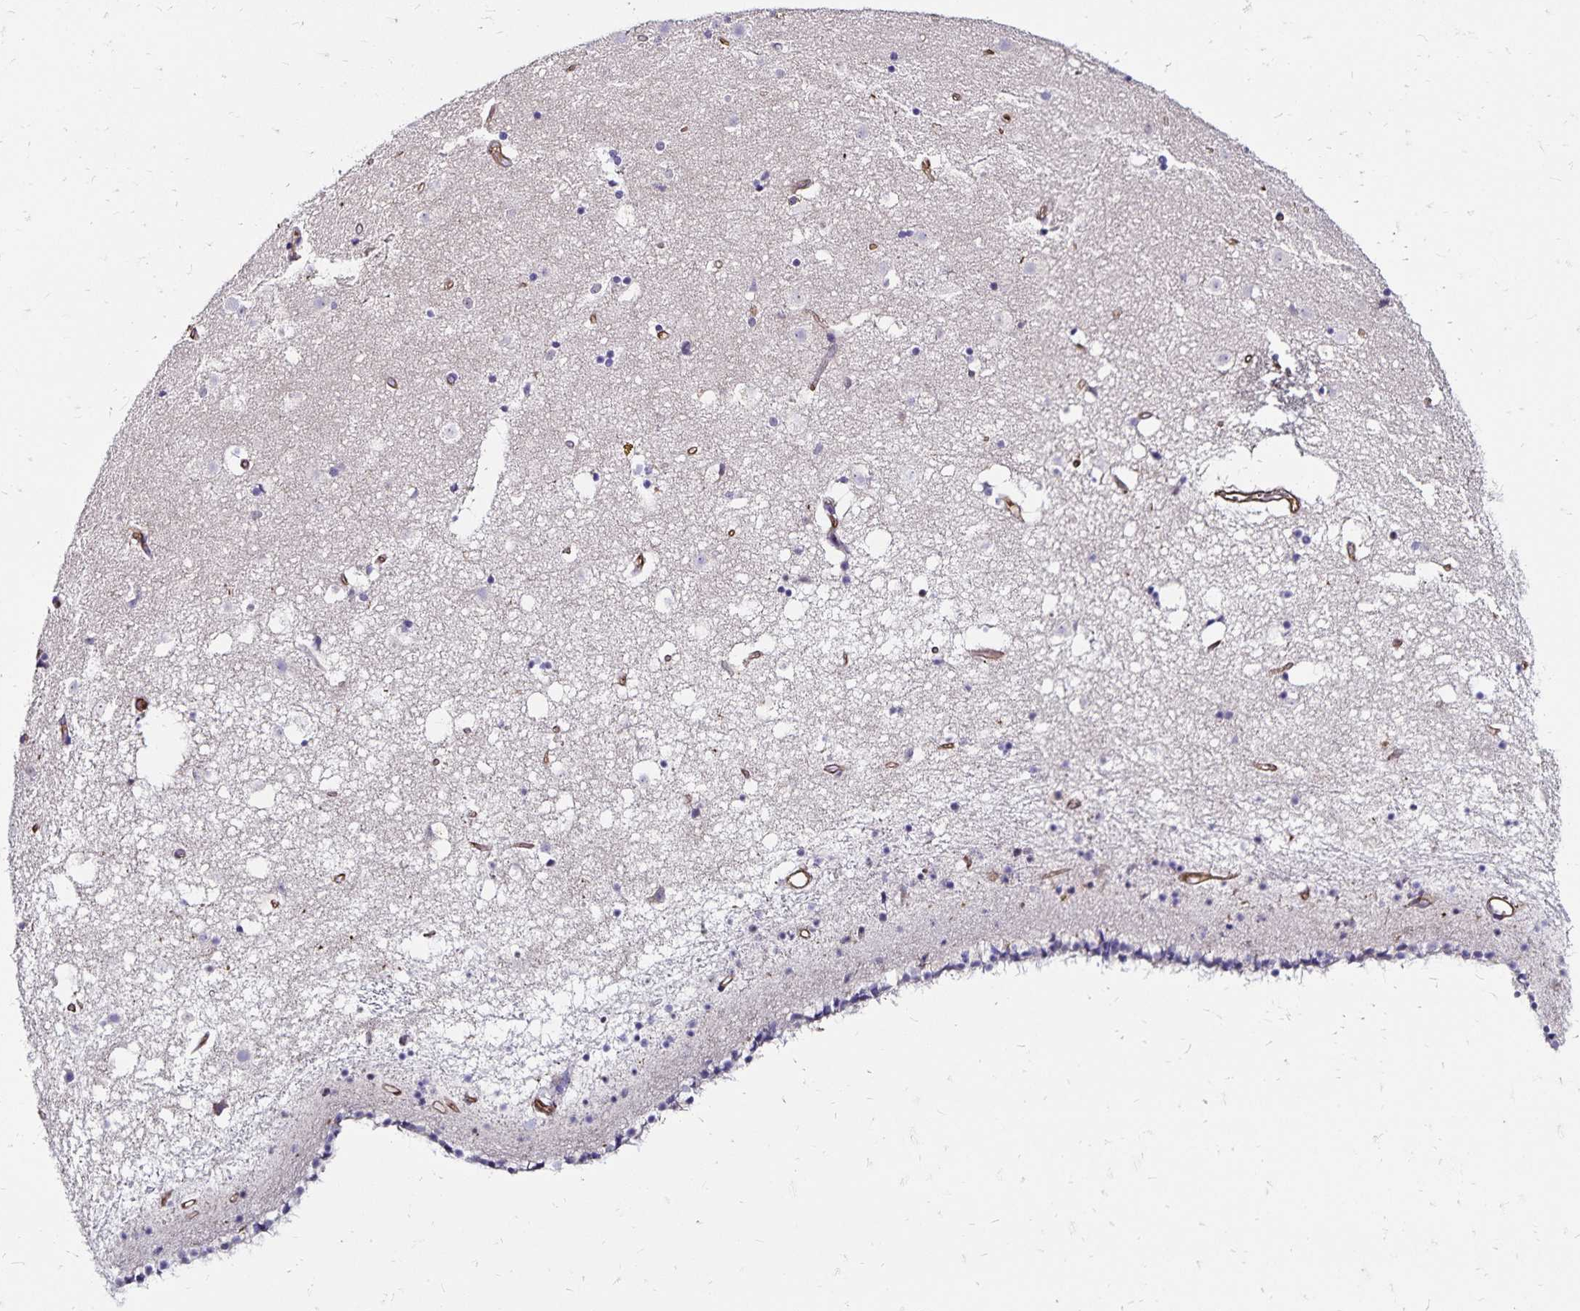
{"staining": {"intensity": "negative", "quantity": "none", "location": "none"}, "tissue": "caudate", "cell_type": "Glial cells", "image_type": "normal", "snomed": [{"axis": "morphology", "description": "Normal tissue, NOS"}, {"axis": "topography", "description": "Lateral ventricle wall"}], "caption": "This is an immunohistochemistry (IHC) histopathology image of benign human caudate. There is no staining in glial cells.", "gene": "RPRML", "patient": {"sex": "female", "age": 71}}